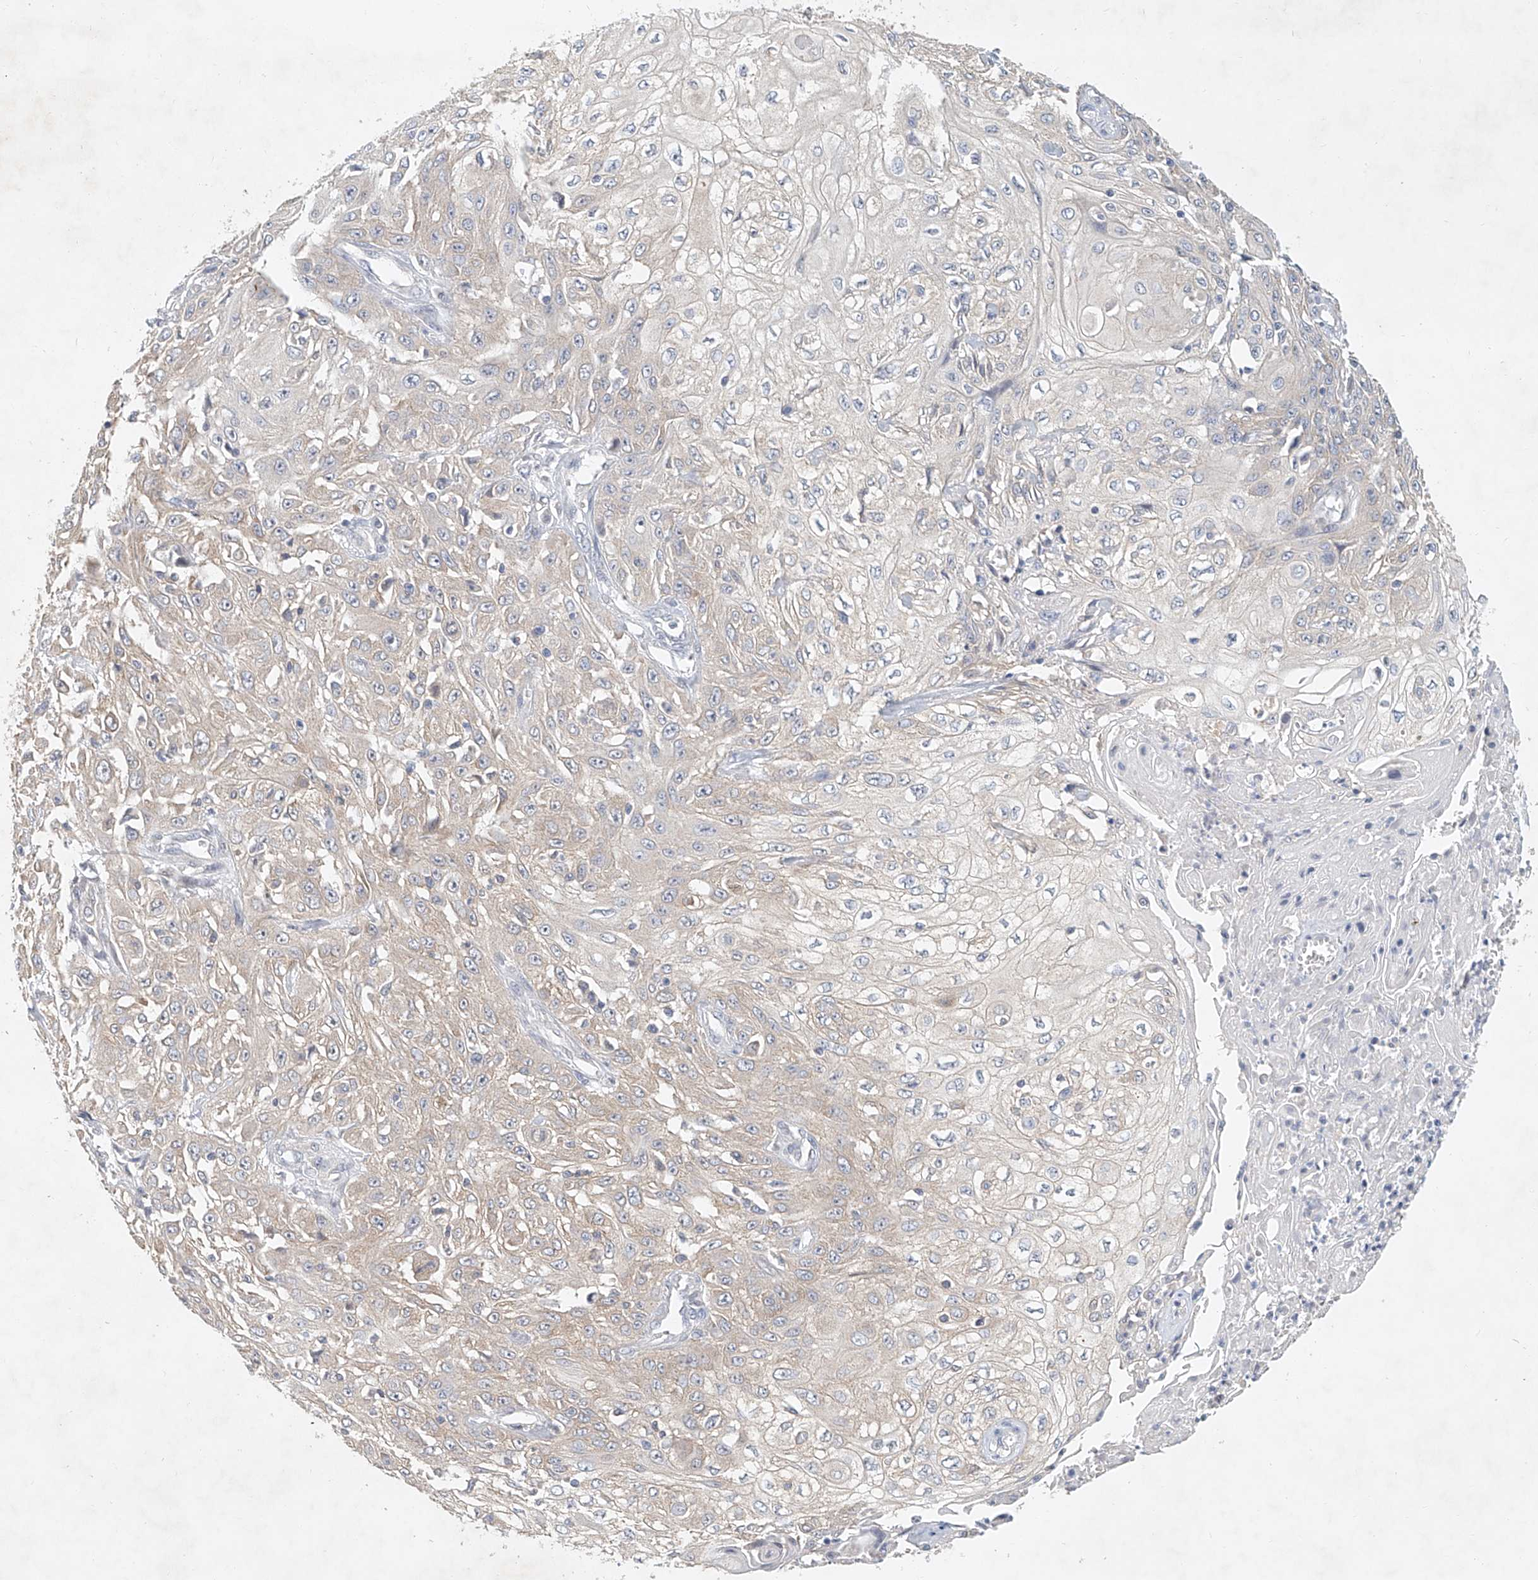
{"staining": {"intensity": "weak", "quantity": "<25%", "location": "cytoplasmic/membranous"}, "tissue": "skin cancer", "cell_type": "Tumor cells", "image_type": "cancer", "snomed": [{"axis": "morphology", "description": "Squamous cell carcinoma, NOS"}, {"axis": "morphology", "description": "Squamous cell carcinoma, metastatic, NOS"}, {"axis": "topography", "description": "Skin"}, {"axis": "topography", "description": "Lymph node"}], "caption": "This is an immunohistochemistry (IHC) image of skin metastatic squamous cell carcinoma. There is no expression in tumor cells.", "gene": "CARMIL1", "patient": {"sex": "male", "age": 75}}